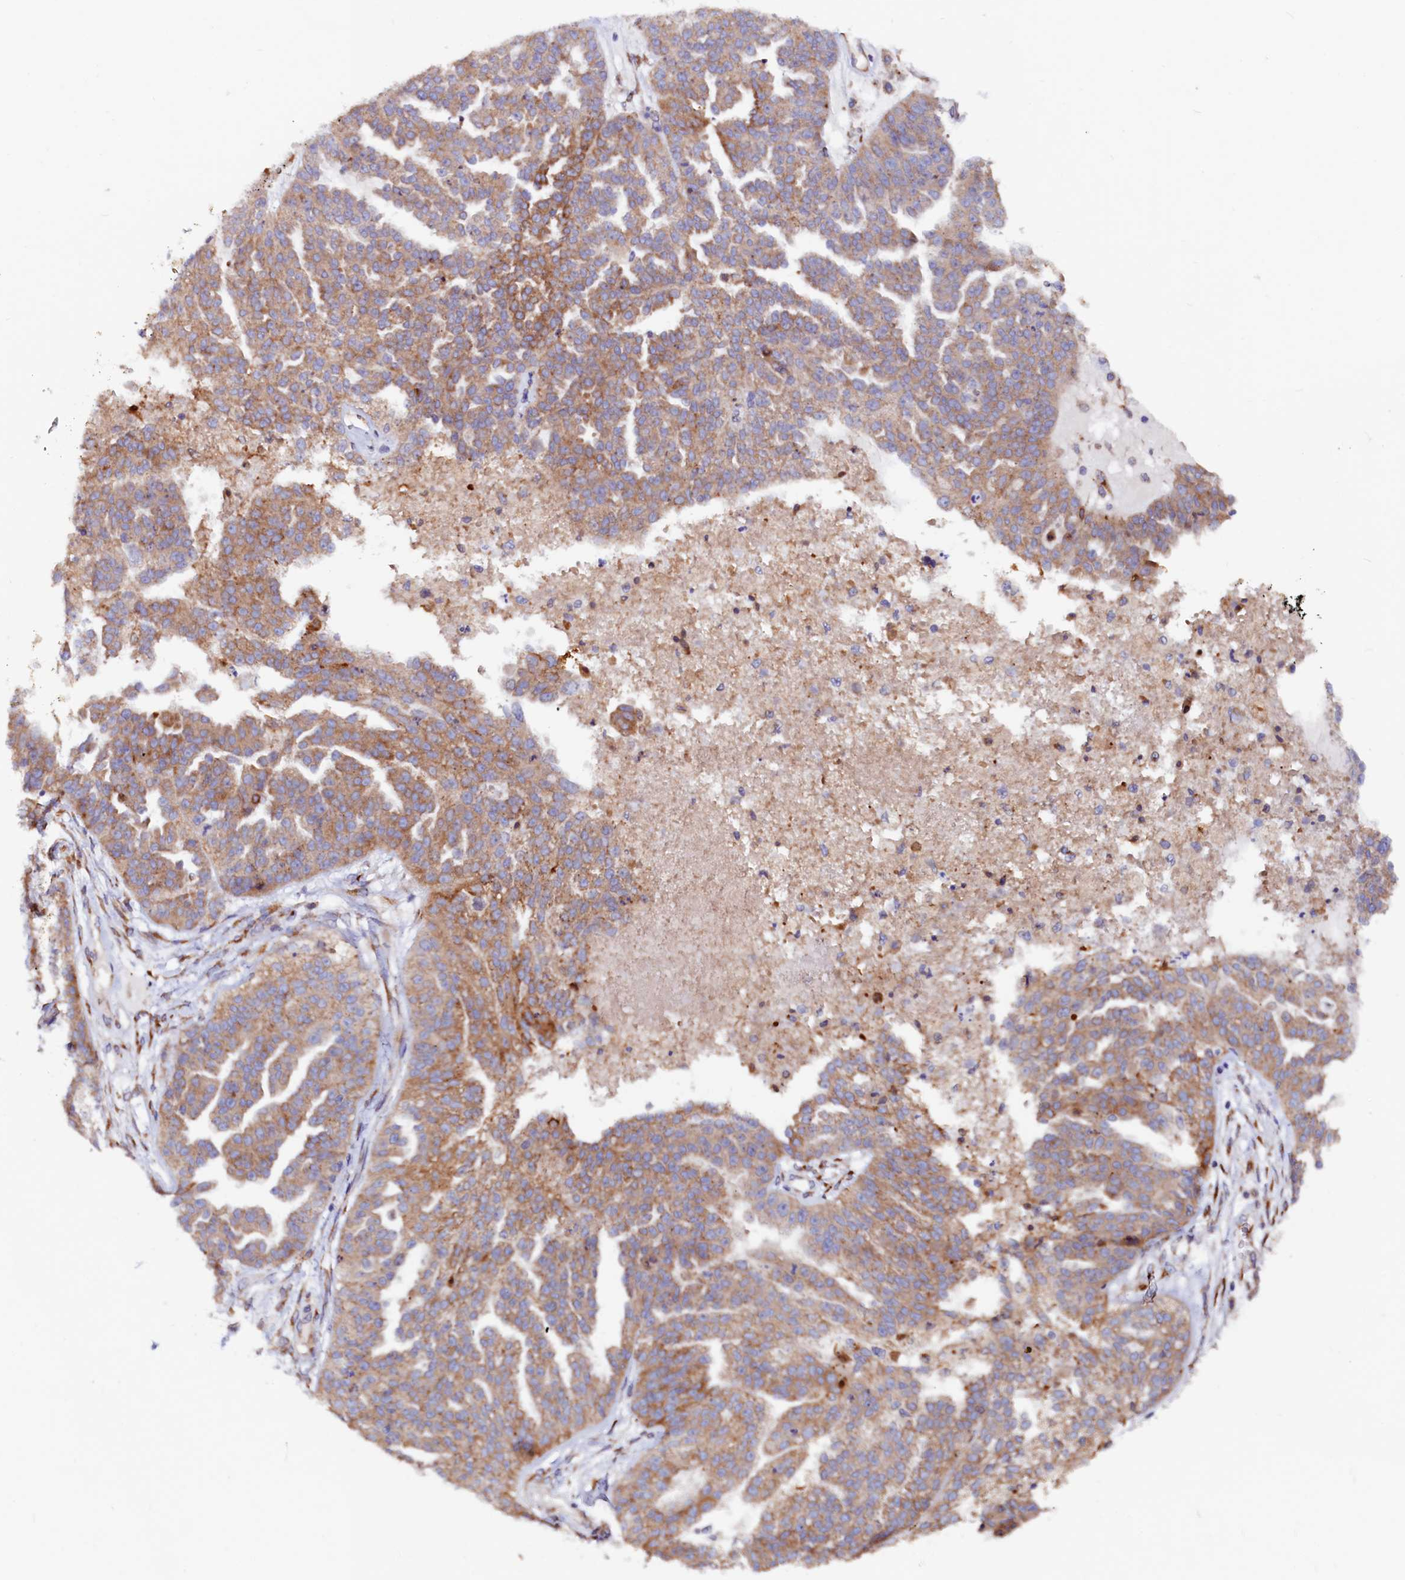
{"staining": {"intensity": "moderate", "quantity": ">75%", "location": "cytoplasmic/membranous"}, "tissue": "ovarian cancer", "cell_type": "Tumor cells", "image_type": "cancer", "snomed": [{"axis": "morphology", "description": "Cystadenocarcinoma, serous, NOS"}, {"axis": "topography", "description": "Ovary"}], "caption": "Serous cystadenocarcinoma (ovarian) tissue displays moderate cytoplasmic/membranous expression in approximately >75% of tumor cells Immunohistochemistry stains the protein of interest in brown and the nuclei are stained blue.", "gene": "LMAN1", "patient": {"sex": "female", "age": 58}}